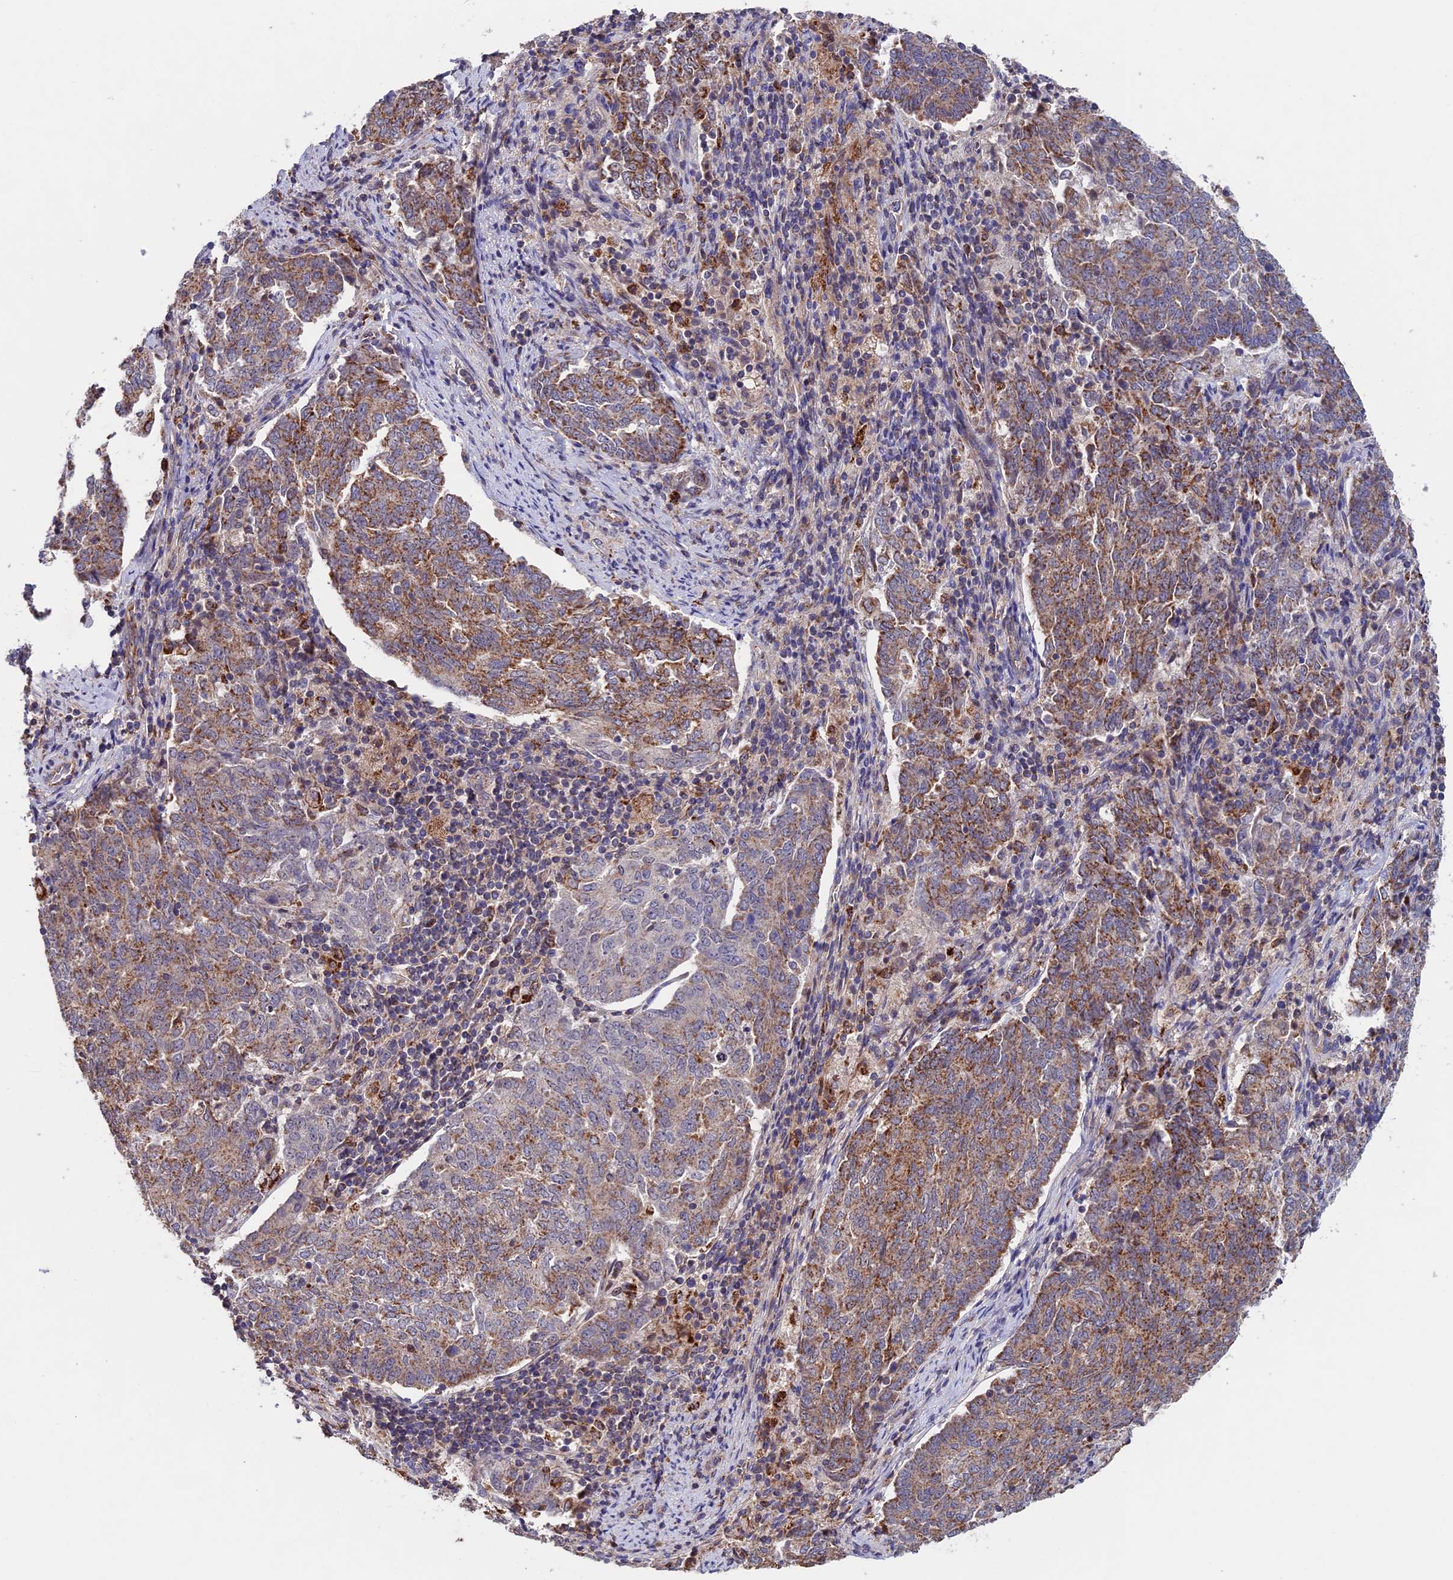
{"staining": {"intensity": "moderate", "quantity": "25%-75%", "location": "cytoplasmic/membranous"}, "tissue": "endometrial cancer", "cell_type": "Tumor cells", "image_type": "cancer", "snomed": [{"axis": "morphology", "description": "Adenocarcinoma, NOS"}, {"axis": "topography", "description": "Endometrium"}], "caption": "Protein expression analysis of human endometrial adenocarcinoma reveals moderate cytoplasmic/membranous staining in approximately 25%-75% of tumor cells. (Stains: DAB in brown, nuclei in blue, Microscopy: brightfield microscopy at high magnification).", "gene": "RNF17", "patient": {"sex": "female", "age": 80}}